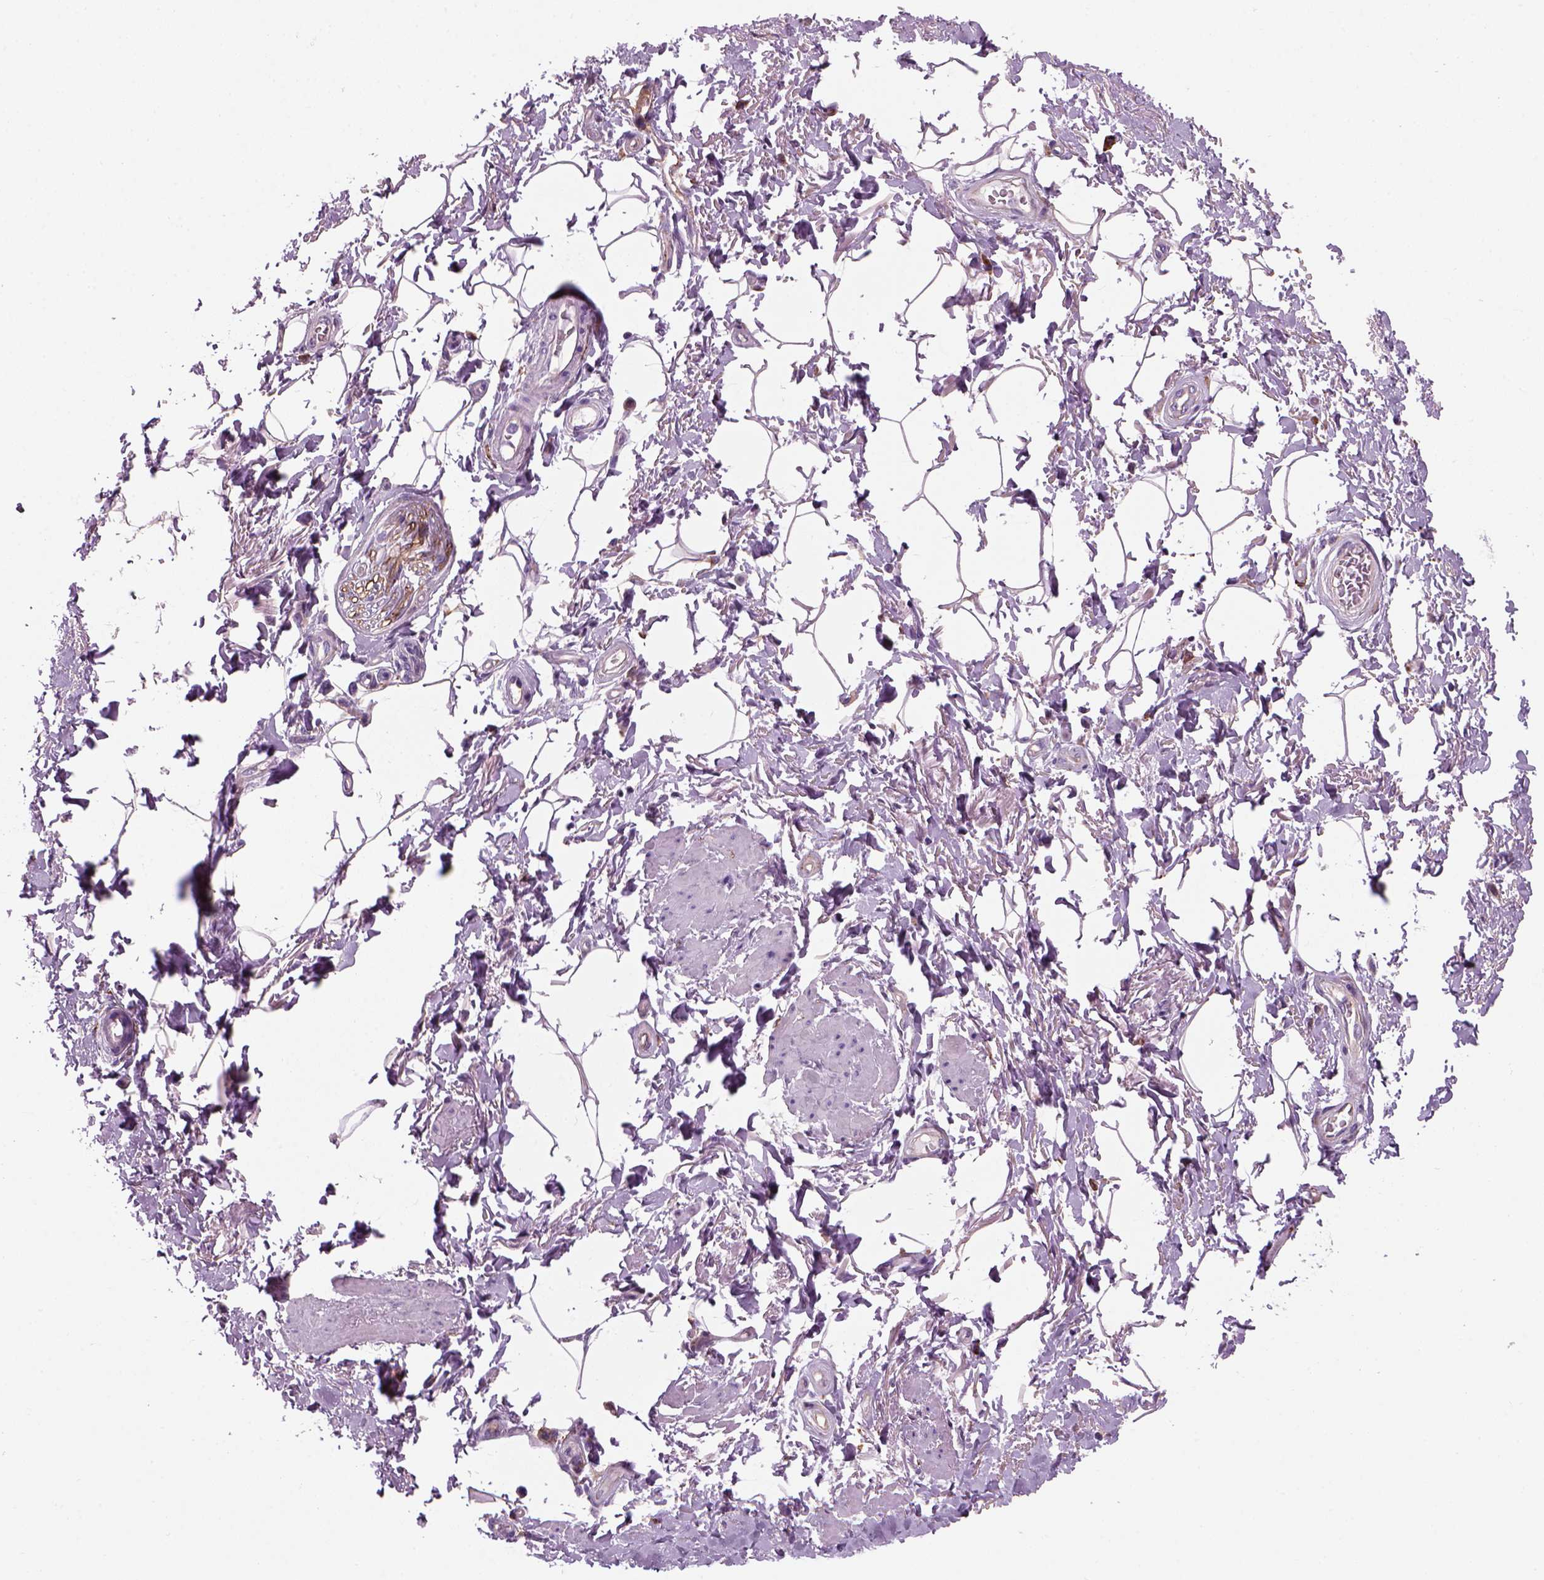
{"staining": {"intensity": "negative", "quantity": "none", "location": "none"}, "tissue": "adipose tissue", "cell_type": "Adipocytes", "image_type": "normal", "snomed": [{"axis": "morphology", "description": "Normal tissue, NOS"}, {"axis": "topography", "description": "Peripheral nerve tissue"}], "caption": "Micrograph shows no significant protein staining in adipocytes of benign adipose tissue.", "gene": "MARCKS", "patient": {"sex": "male", "age": 51}}